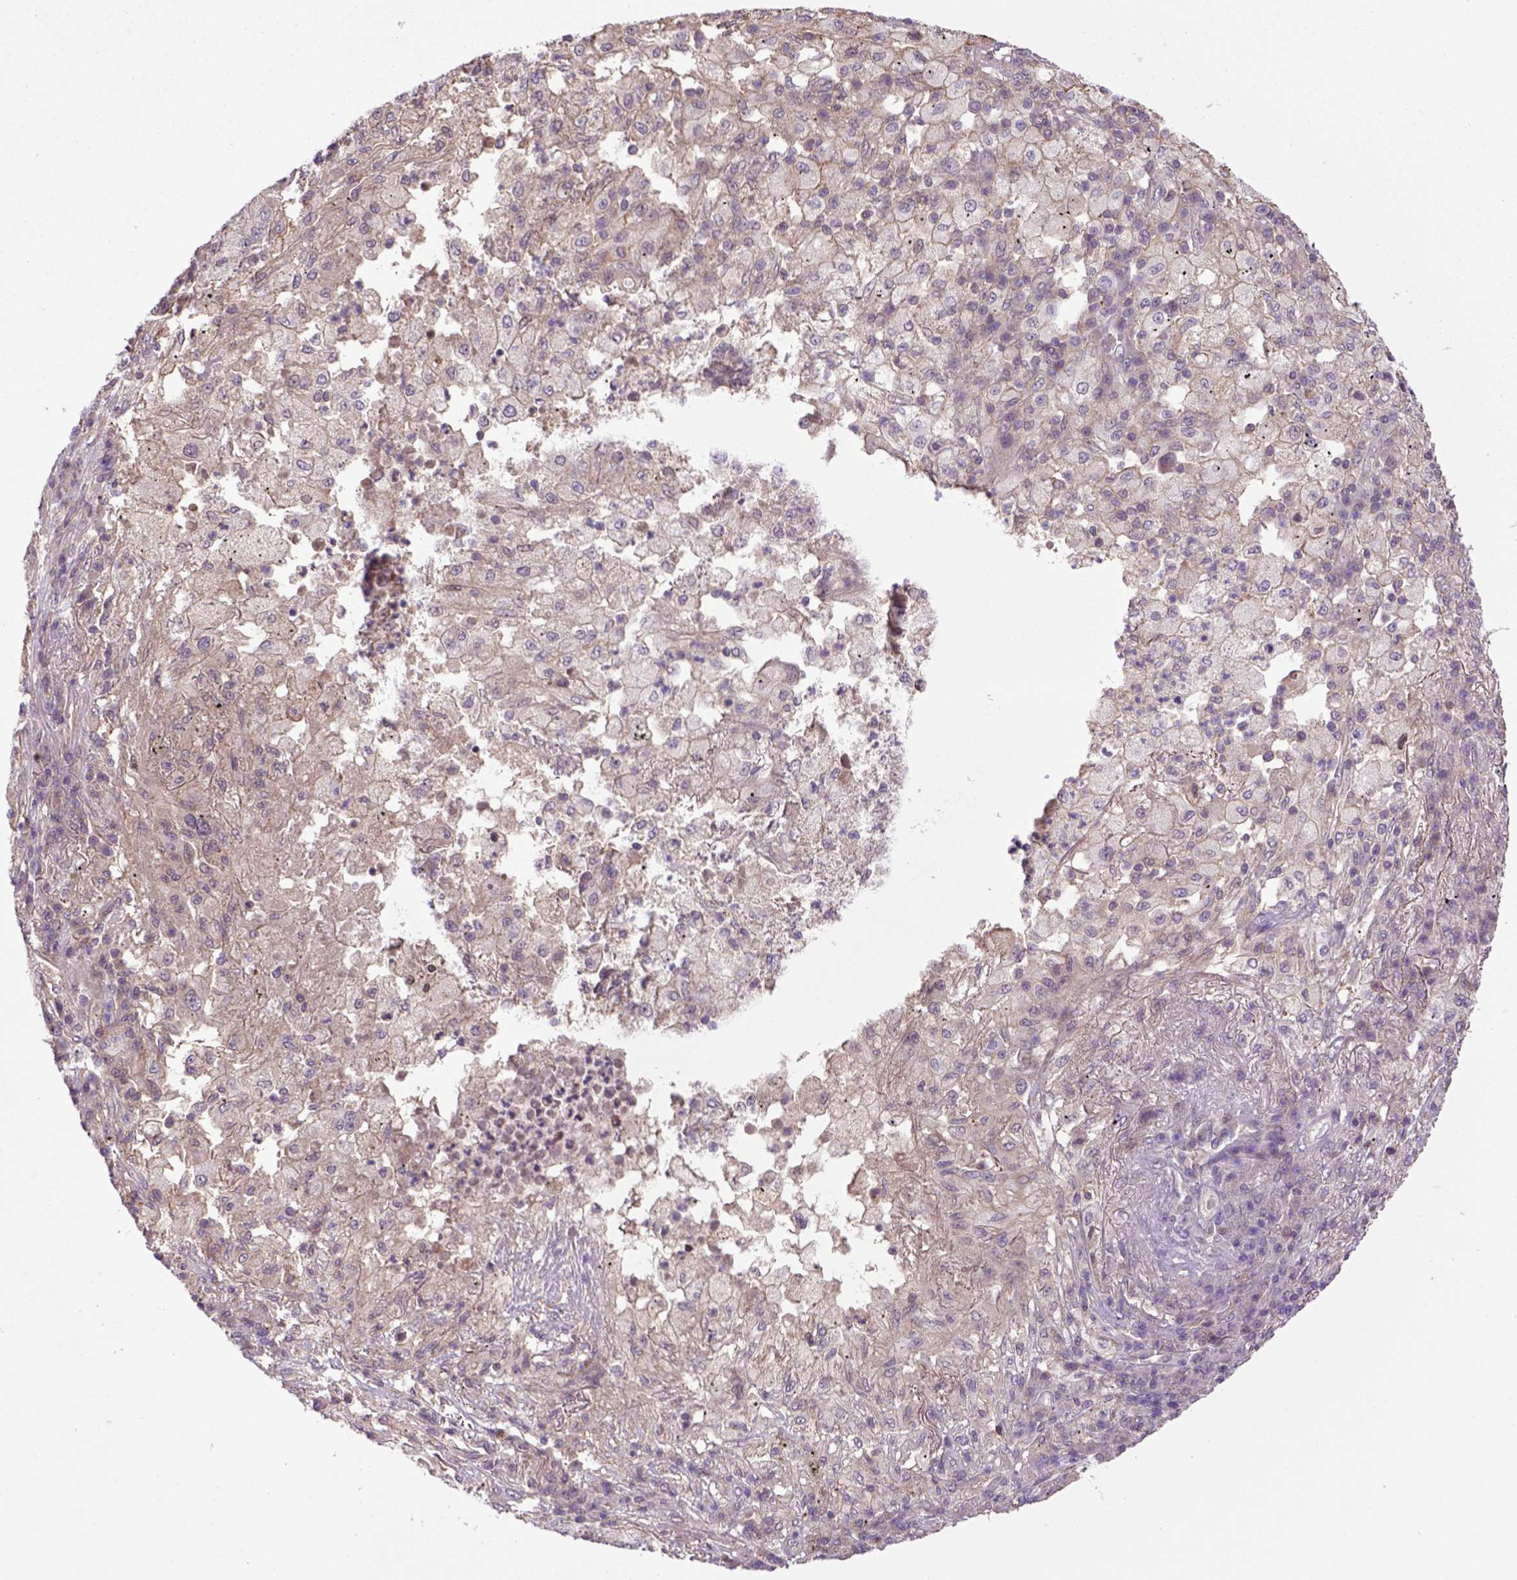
{"staining": {"intensity": "negative", "quantity": "none", "location": "none"}, "tissue": "lung cancer", "cell_type": "Tumor cells", "image_type": "cancer", "snomed": [{"axis": "morphology", "description": "Adenocarcinoma, NOS"}, {"axis": "topography", "description": "Lung"}], "caption": "Tumor cells show no significant protein expression in lung cancer (adenocarcinoma).", "gene": "HSPBP1", "patient": {"sex": "female", "age": 73}}